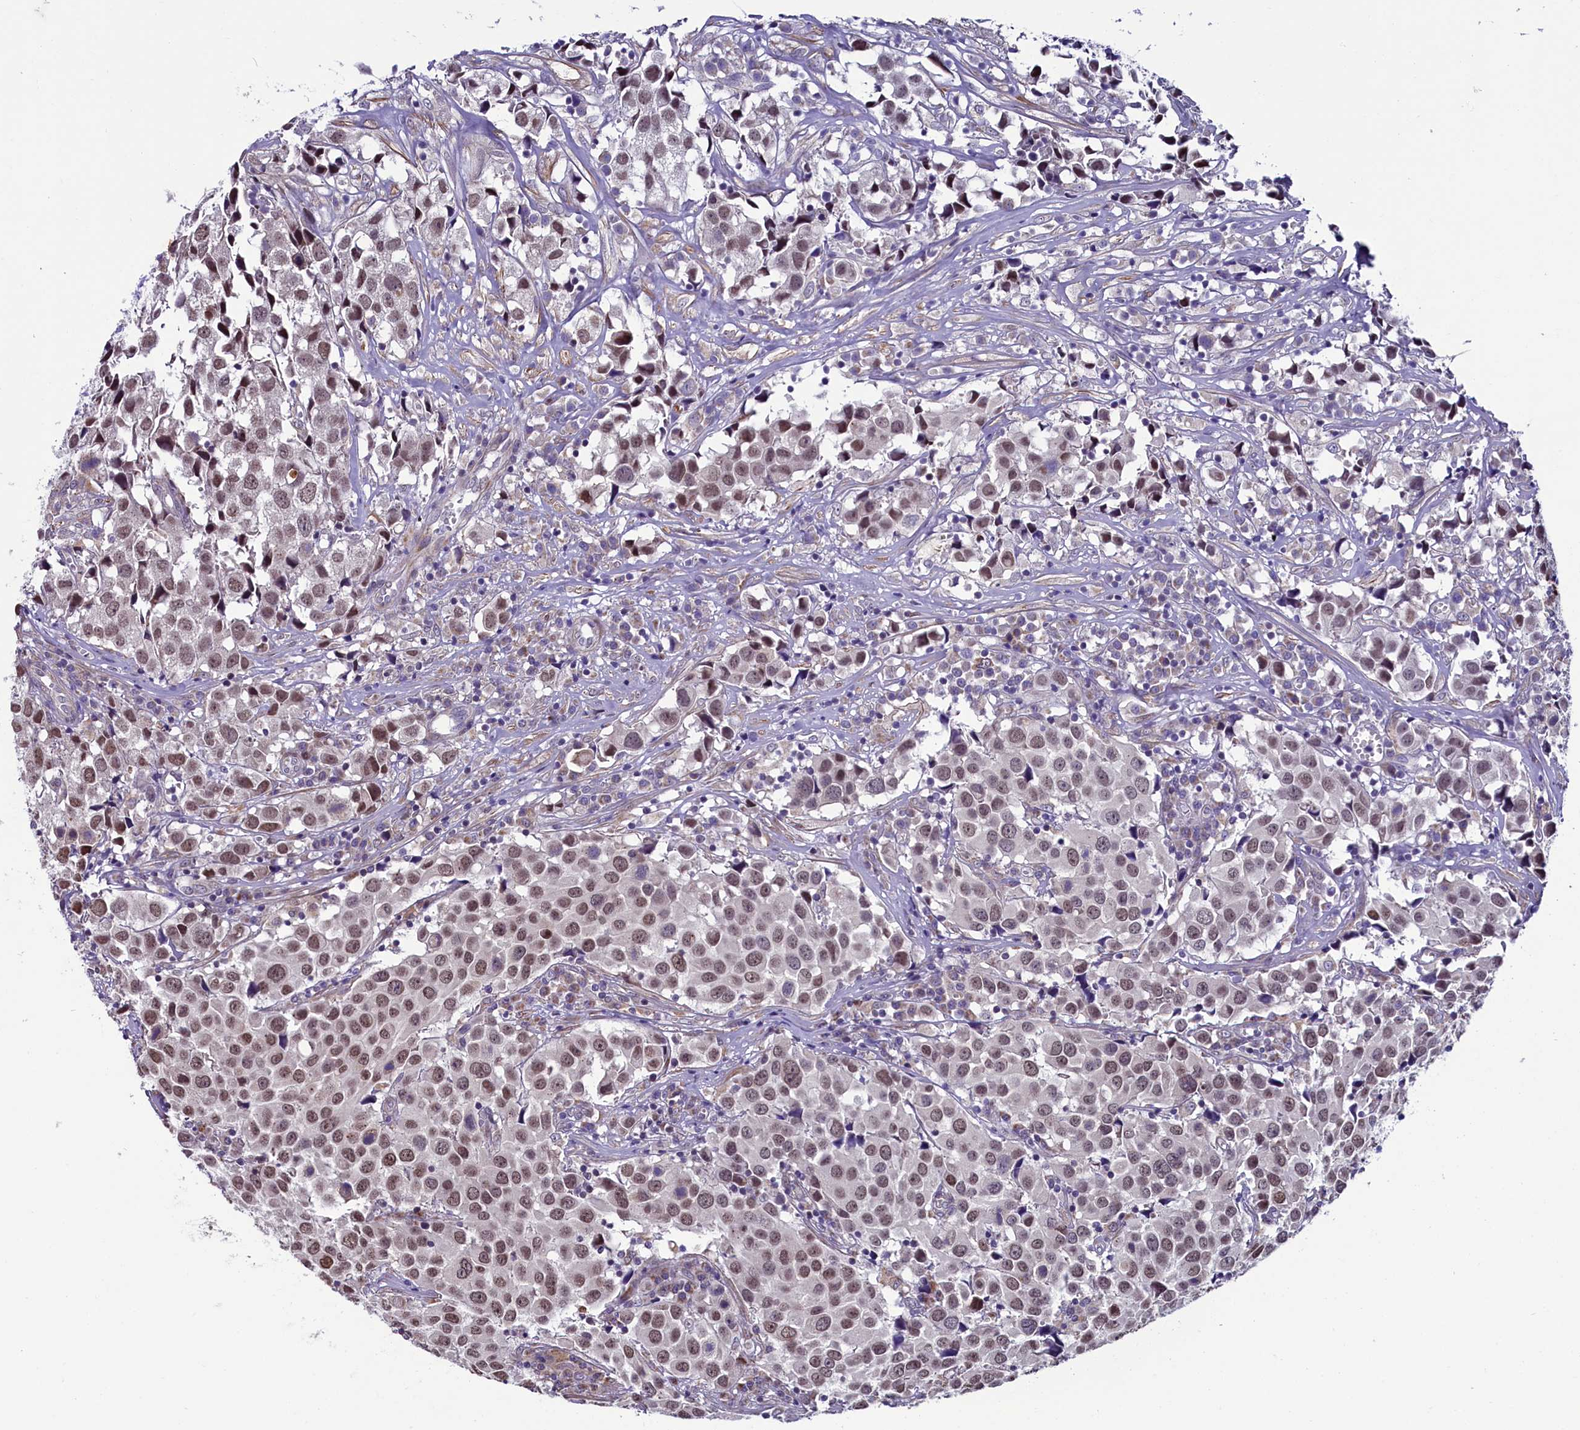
{"staining": {"intensity": "moderate", "quantity": "25%-75%", "location": "nuclear"}, "tissue": "urothelial cancer", "cell_type": "Tumor cells", "image_type": "cancer", "snomed": [{"axis": "morphology", "description": "Urothelial carcinoma, High grade"}, {"axis": "topography", "description": "Urinary bladder"}], "caption": "High-magnification brightfield microscopy of urothelial carcinoma (high-grade) stained with DAB (brown) and counterstained with hematoxylin (blue). tumor cells exhibit moderate nuclear staining is seen in about25%-75% of cells.", "gene": "SCD5", "patient": {"sex": "female", "age": 75}}